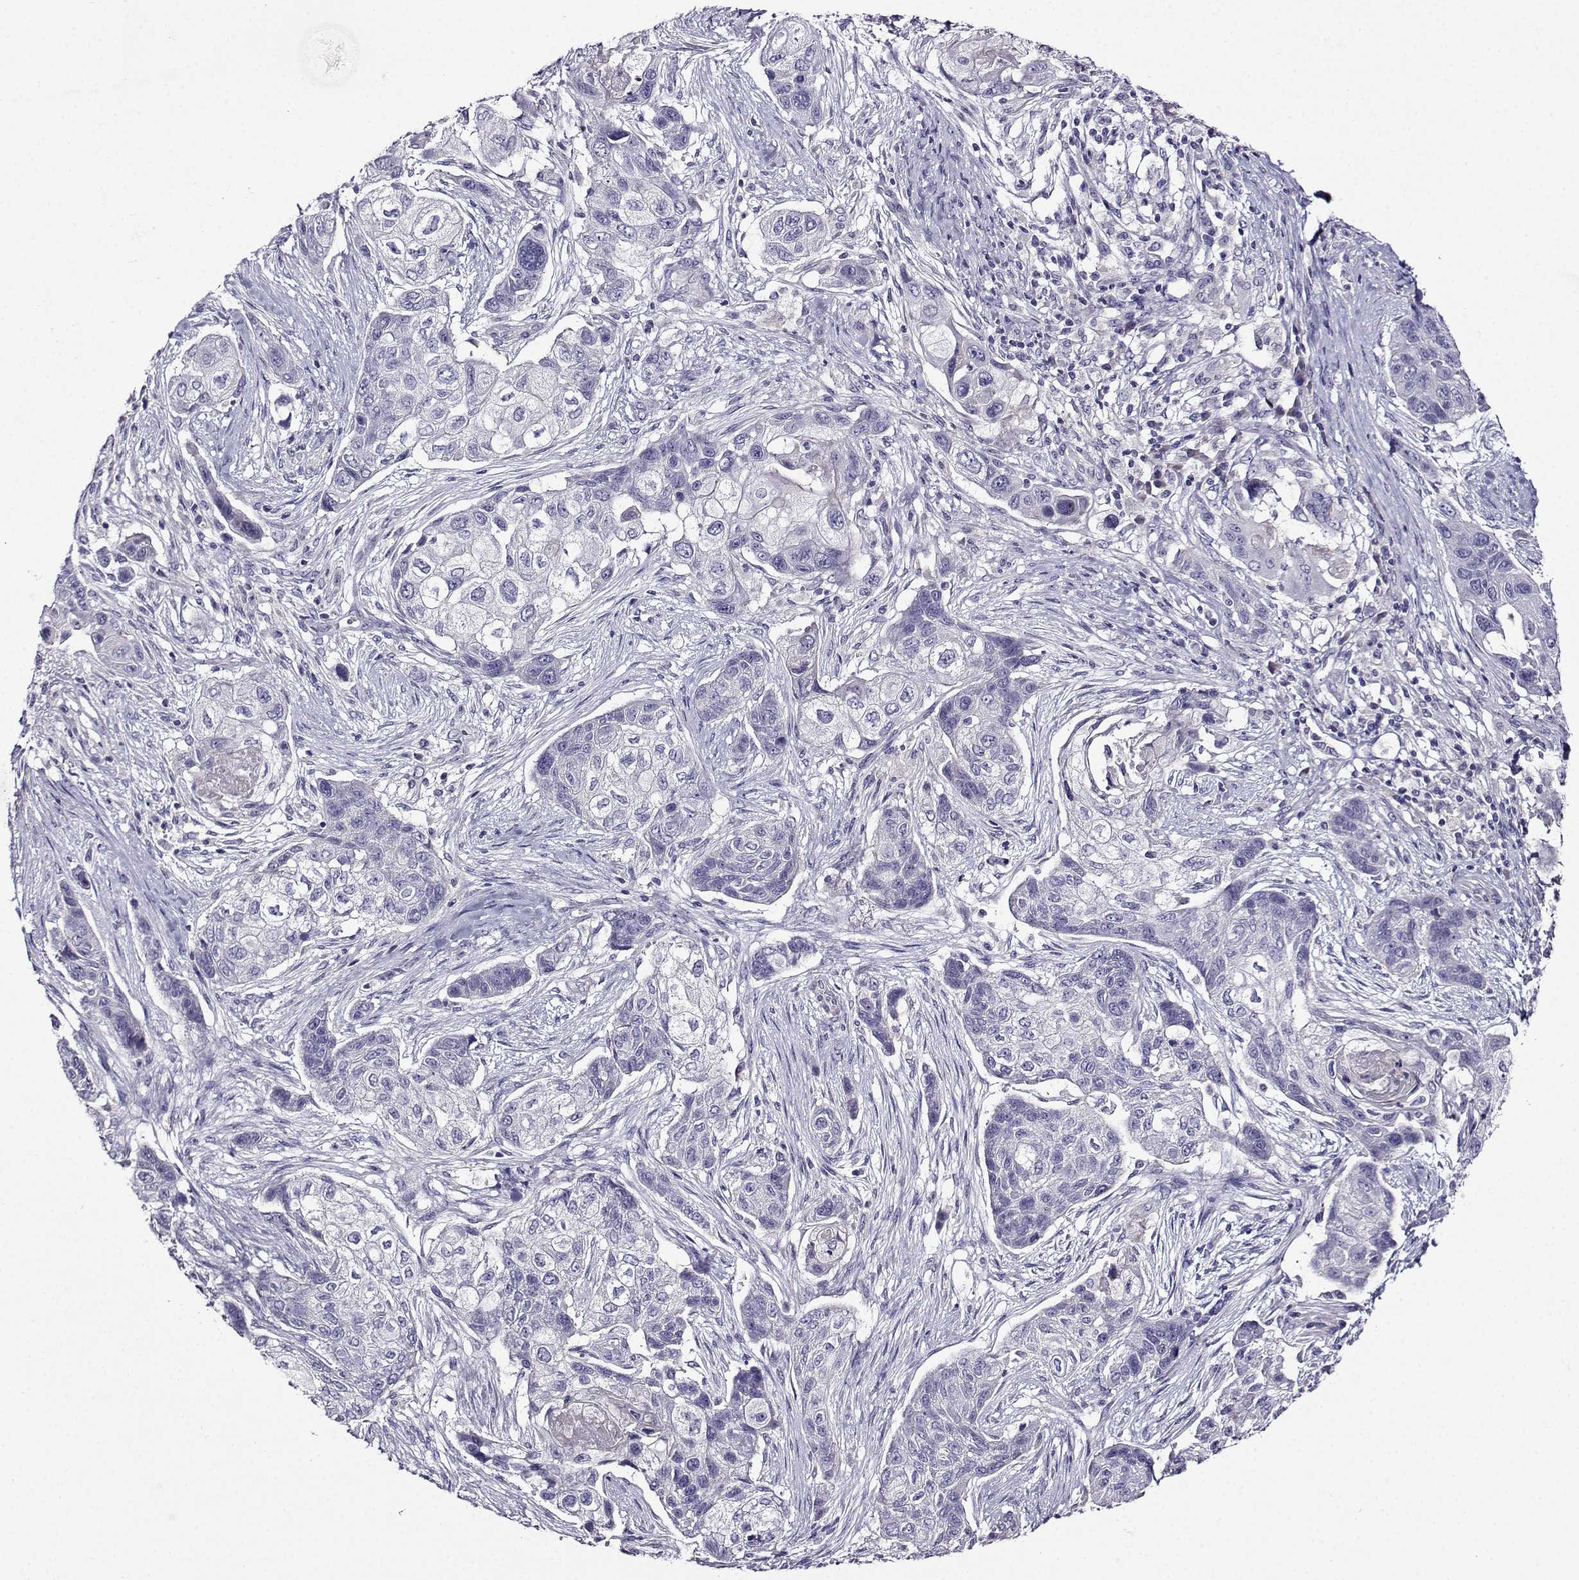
{"staining": {"intensity": "negative", "quantity": "none", "location": "none"}, "tissue": "lung cancer", "cell_type": "Tumor cells", "image_type": "cancer", "snomed": [{"axis": "morphology", "description": "Squamous cell carcinoma, NOS"}, {"axis": "topography", "description": "Lung"}], "caption": "An IHC photomicrograph of lung squamous cell carcinoma is shown. There is no staining in tumor cells of lung squamous cell carcinoma.", "gene": "TMEM266", "patient": {"sex": "male", "age": 69}}